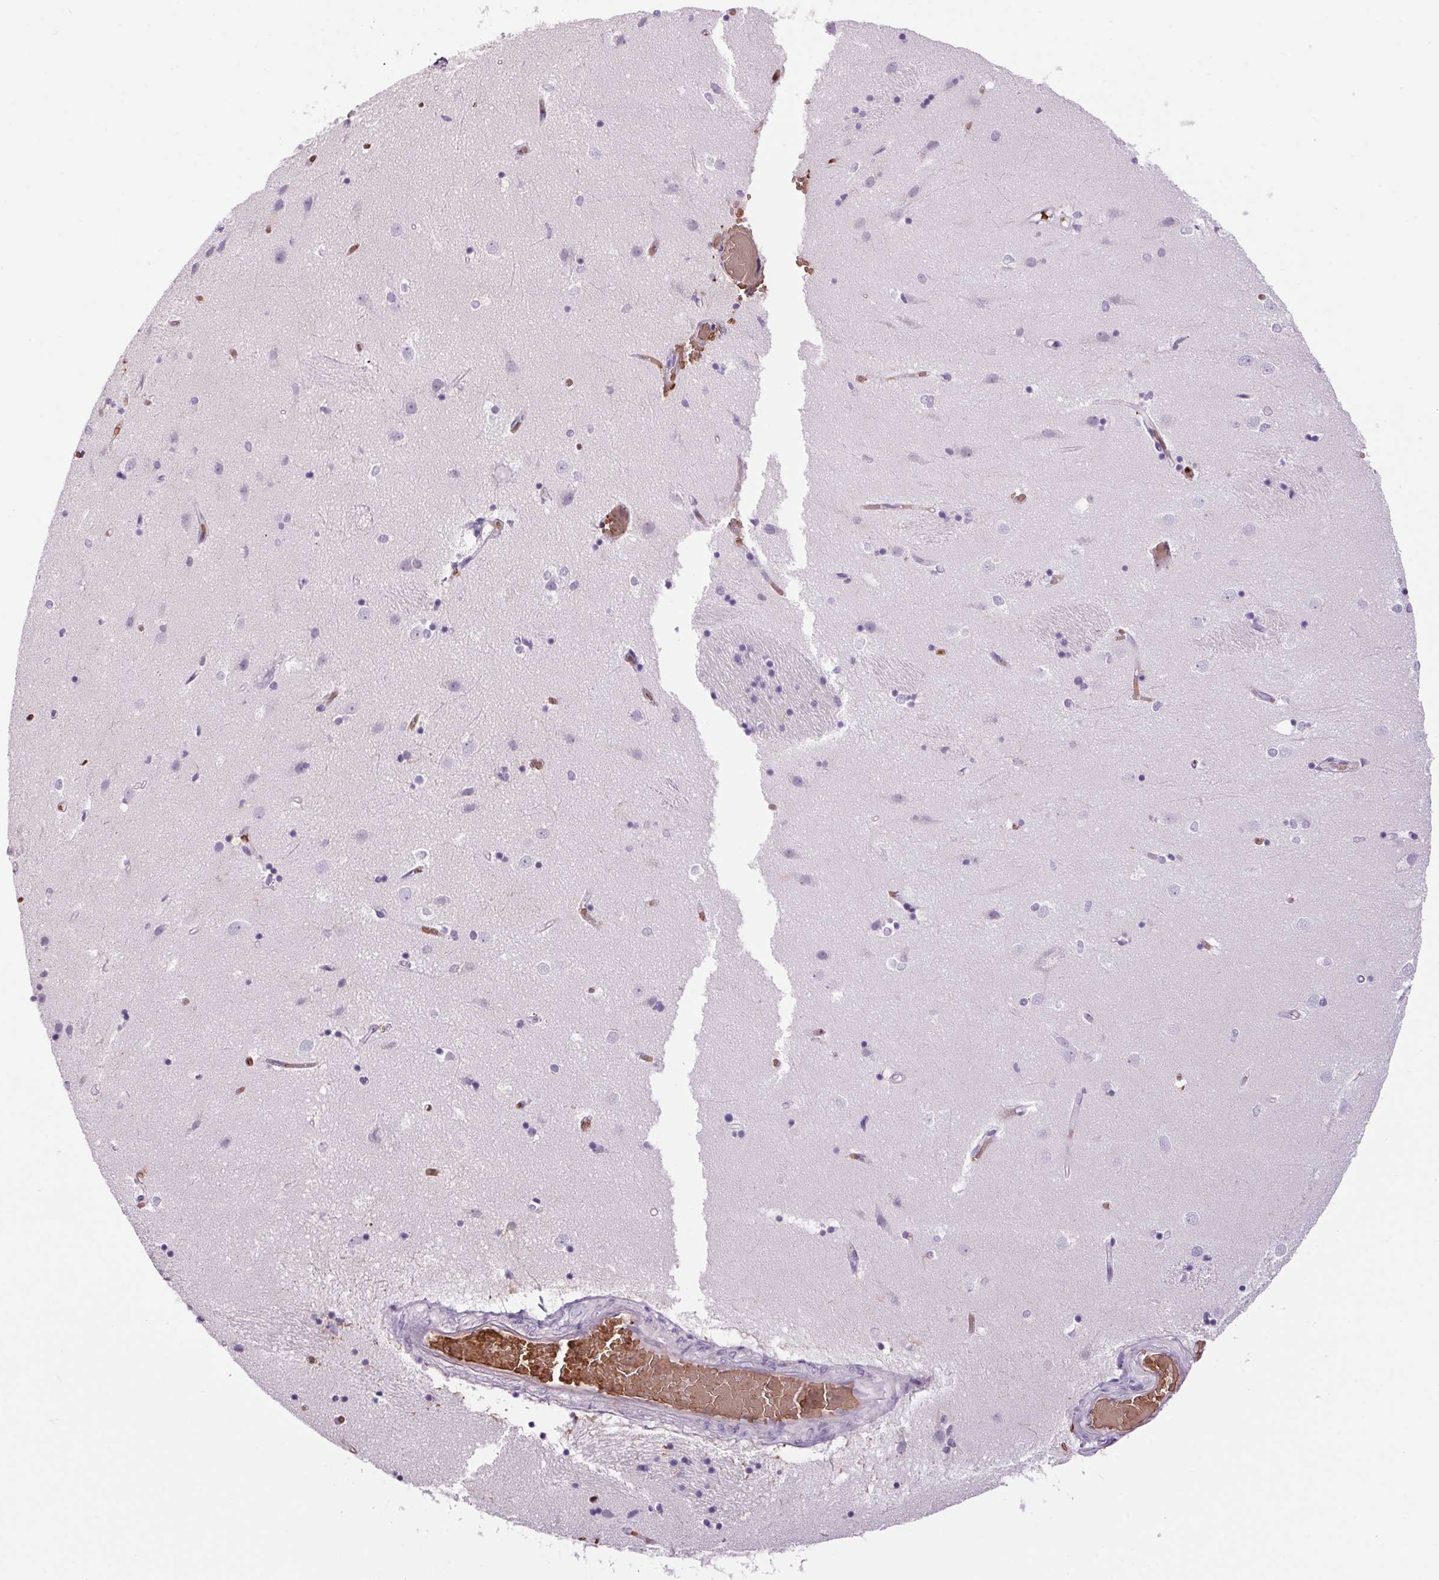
{"staining": {"intensity": "negative", "quantity": "none", "location": "none"}, "tissue": "caudate", "cell_type": "Glial cells", "image_type": "normal", "snomed": [{"axis": "morphology", "description": "Normal tissue, NOS"}, {"axis": "topography", "description": "Lateral ventricle wall"}], "caption": "This is an immunohistochemistry (IHC) histopathology image of normal human caudate. There is no expression in glial cells.", "gene": "HBQ1", "patient": {"sex": "male", "age": 54}}